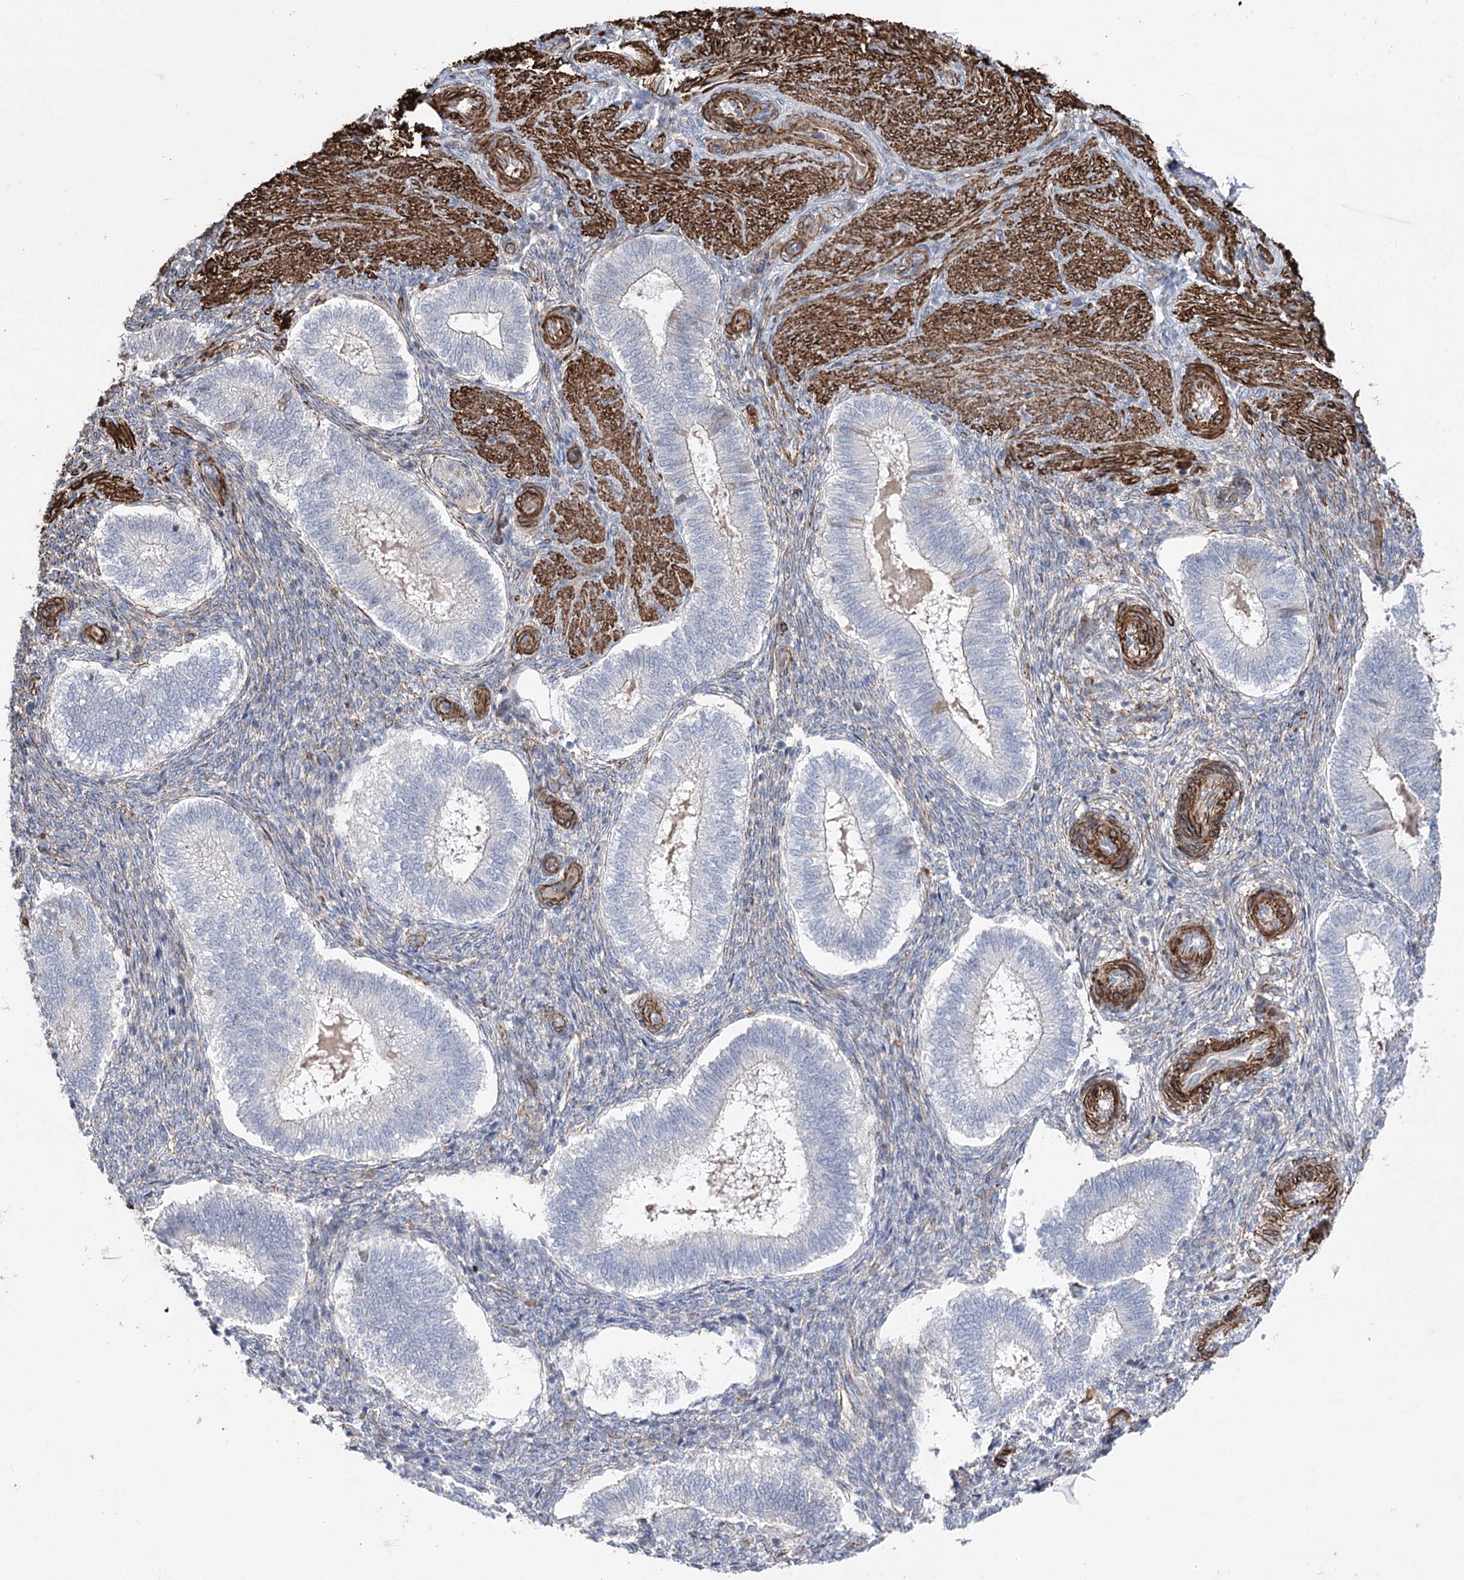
{"staining": {"intensity": "moderate", "quantity": "25%-75%", "location": "cytoplasmic/membranous"}, "tissue": "endometrium", "cell_type": "Cells in endometrial stroma", "image_type": "normal", "snomed": [{"axis": "morphology", "description": "Normal tissue, NOS"}, {"axis": "topography", "description": "Endometrium"}], "caption": "IHC photomicrograph of unremarkable endometrium stained for a protein (brown), which demonstrates medium levels of moderate cytoplasmic/membranous staining in about 25%-75% of cells in endometrial stroma.", "gene": "ARHGAP20", "patient": {"sex": "female", "age": 25}}